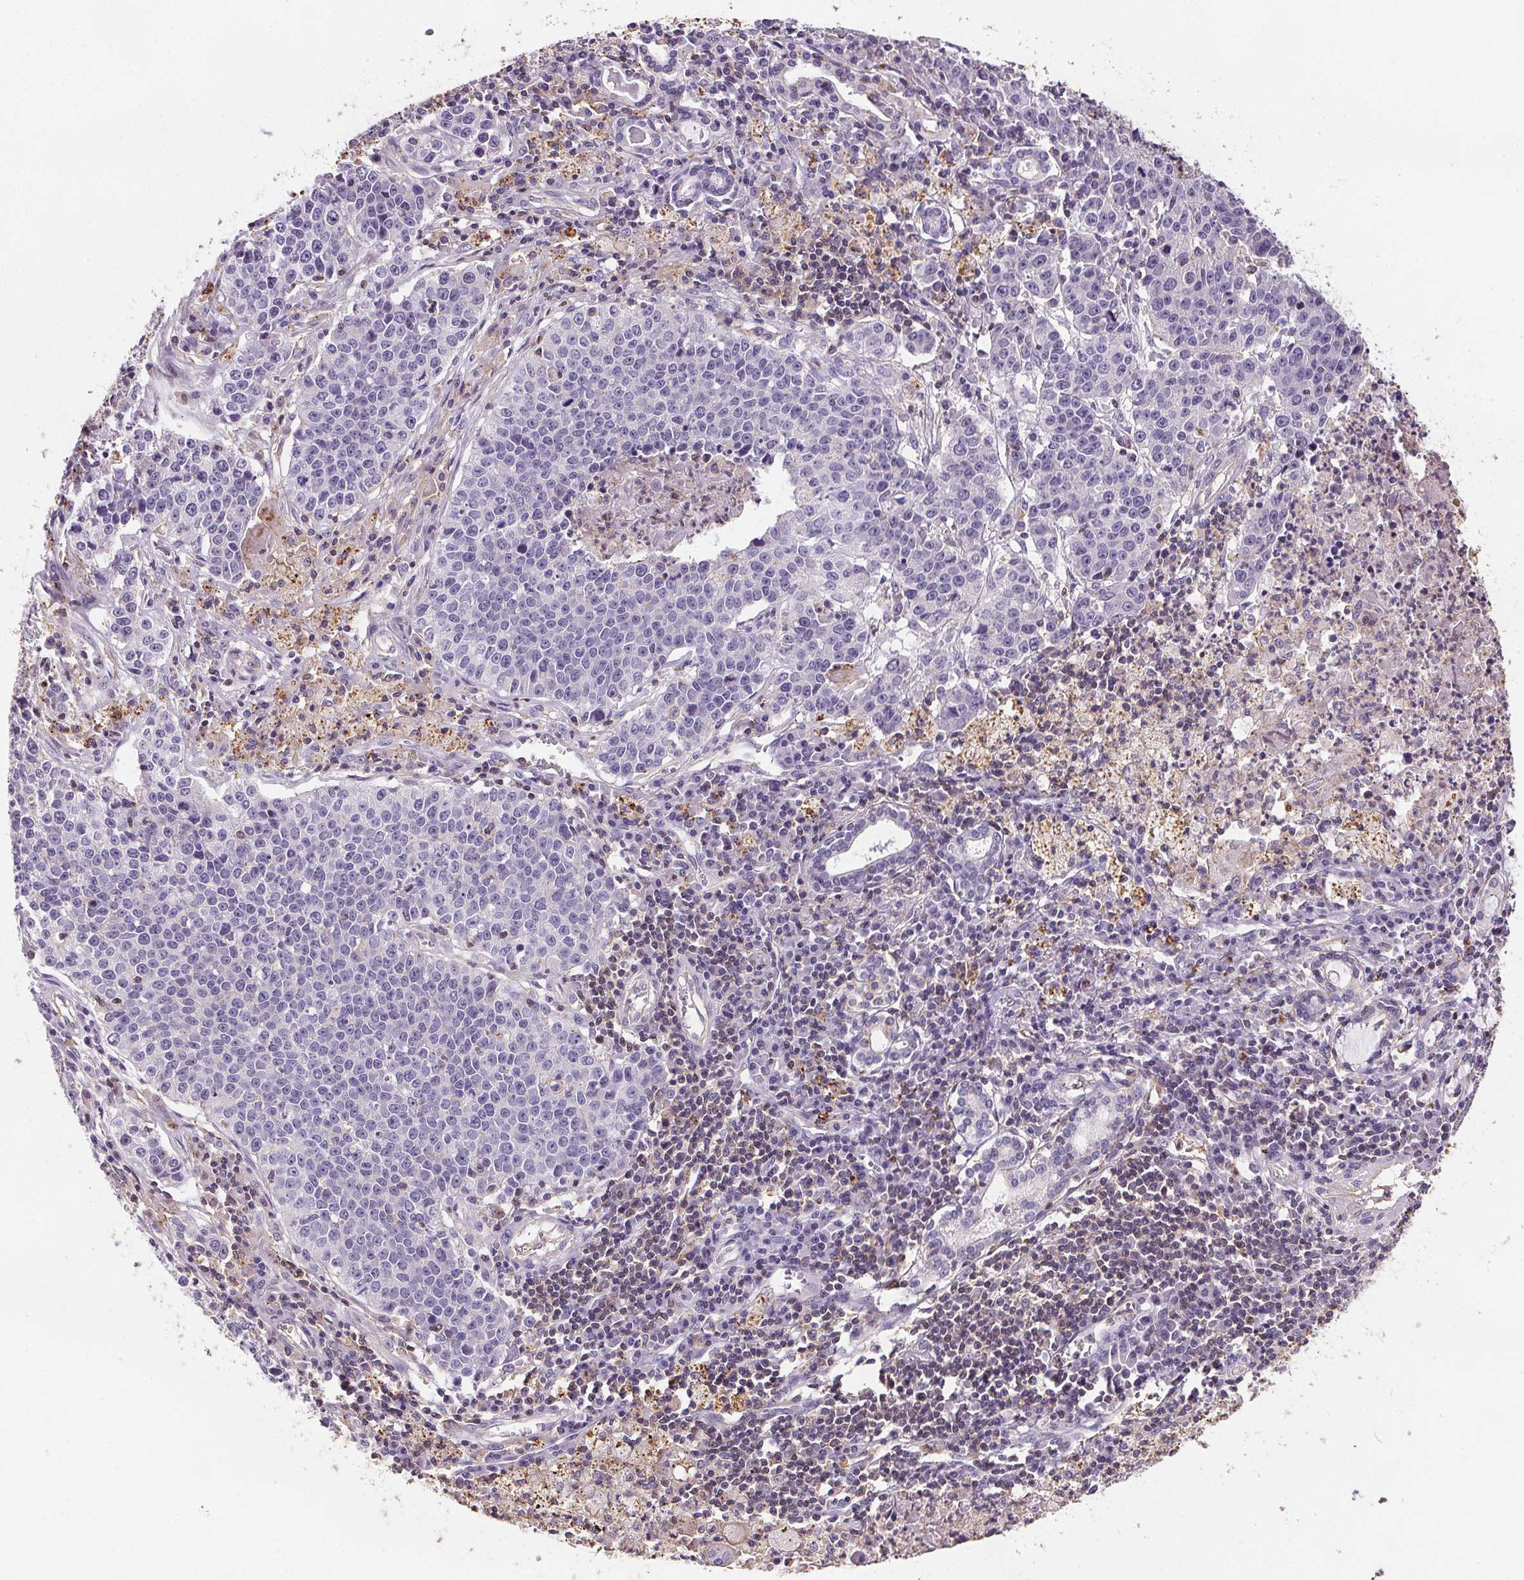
{"staining": {"intensity": "negative", "quantity": "none", "location": "none"}, "tissue": "lung cancer", "cell_type": "Tumor cells", "image_type": "cancer", "snomed": [{"axis": "morphology", "description": "Squamous cell carcinoma, NOS"}, {"axis": "morphology", "description": "Squamous cell carcinoma, metastatic, NOS"}, {"axis": "topography", "description": "Lung"}, {"axis": "topography", "description": "Pleura, NOS"}], "caption": "Lung metastatic squamous cell carcinoma stained for a protein using immunohistochemistry (IHC) displays no expression tumor cells.", "gene": "C19orf84", "patient": {"sex": "male", "age": 72}}